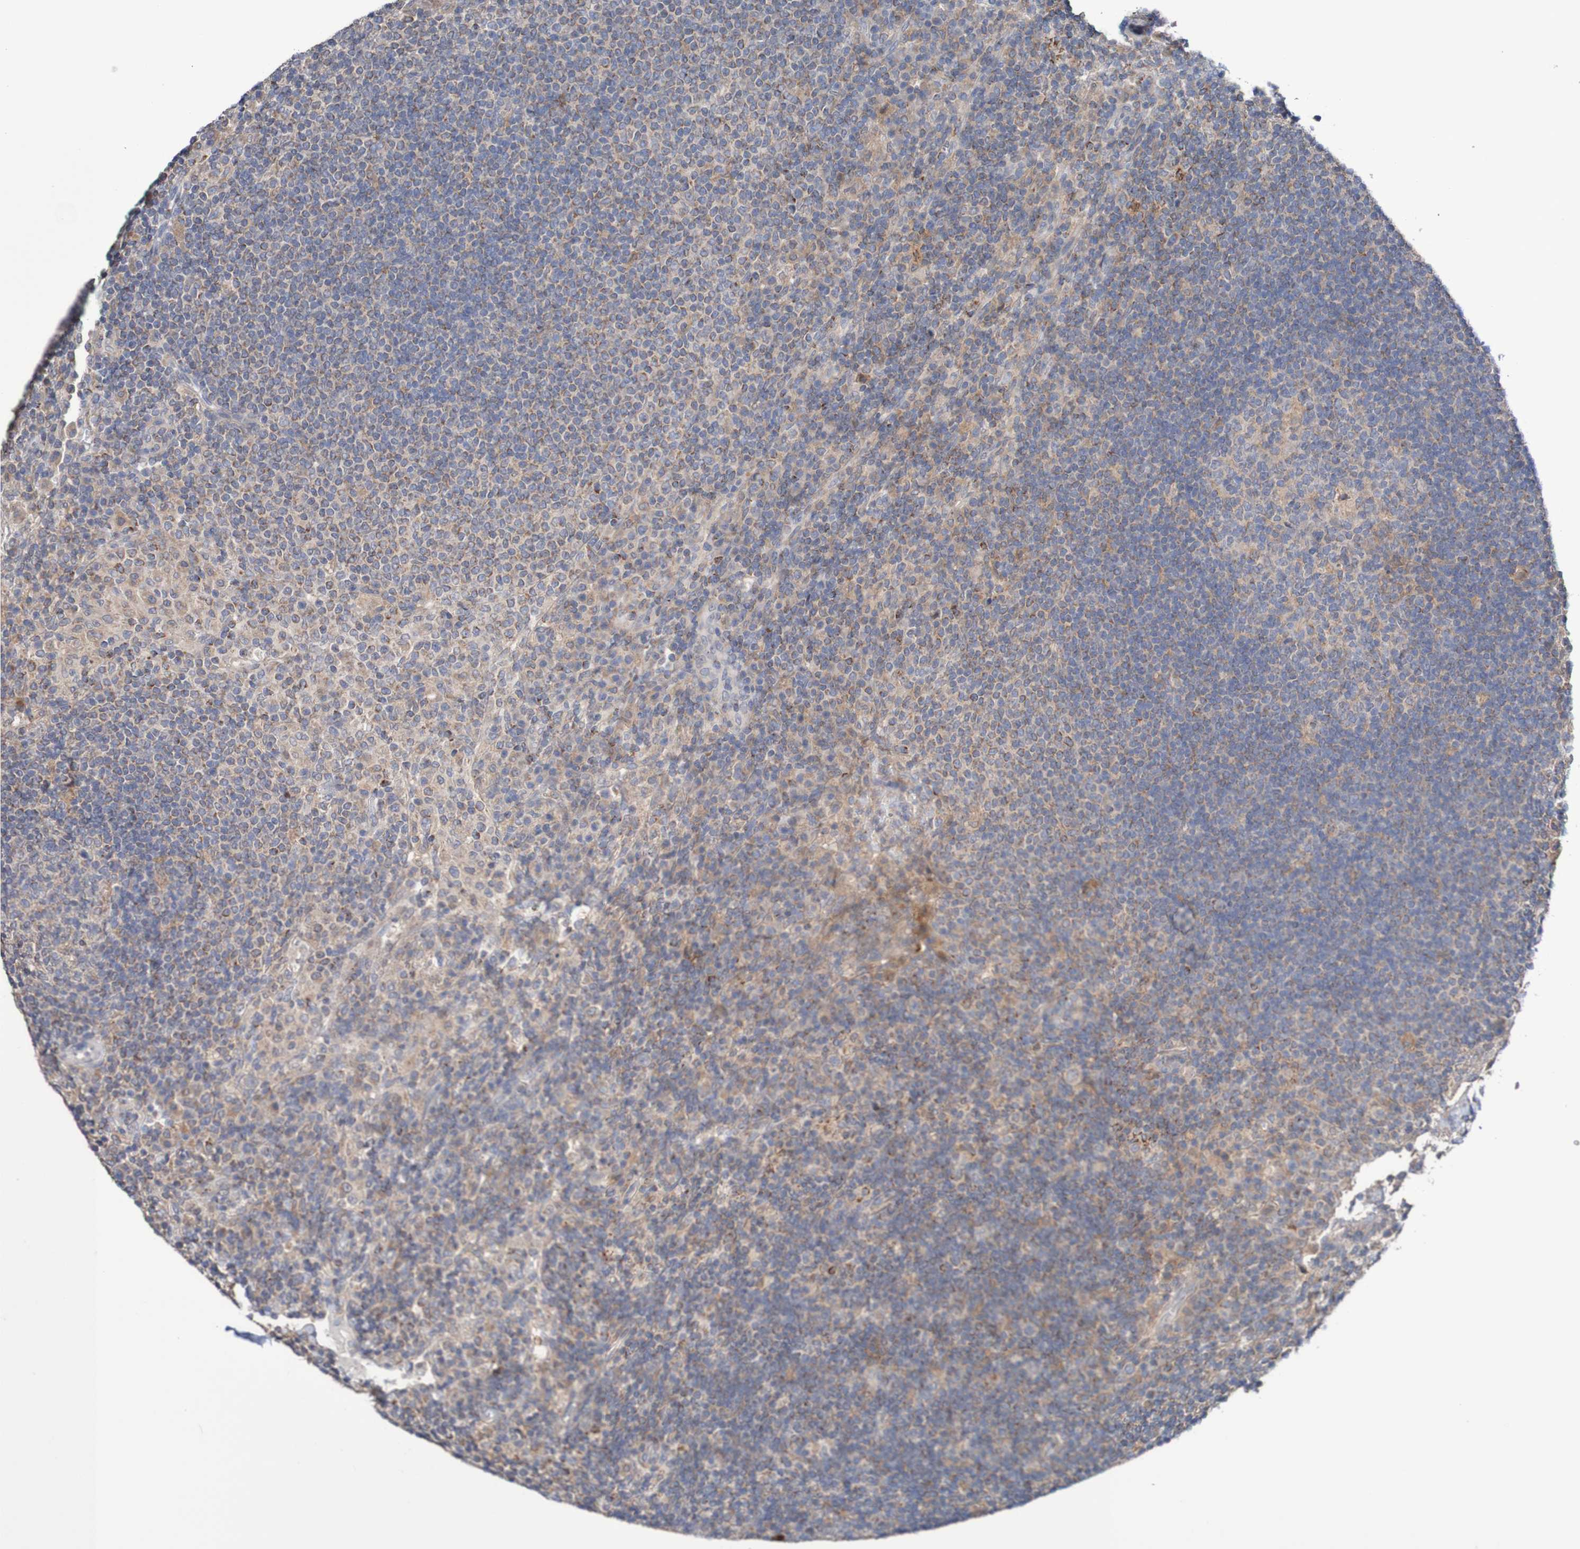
{"staining": {"intensity": "moderate", "quantity": ">75%", "location": "cytoplasmic/membranous"}, "tissue": "lymph node", "cell_type": "Germinal center cells", "image_type": "normal", "snomed": [{"axis": "morphology", "description": "Normal tissue, NOS"}, {"axis": "topography", "description": "Lymph node"}], "caption": "Immunohistochemical staining of normal human lymph node shows medium levels of moderate cytoplasmic/membranous expression in approximately >75% of germinal center cells.", "gene": "C3orf18", "patient": {"sex": "female", "age": 53}}